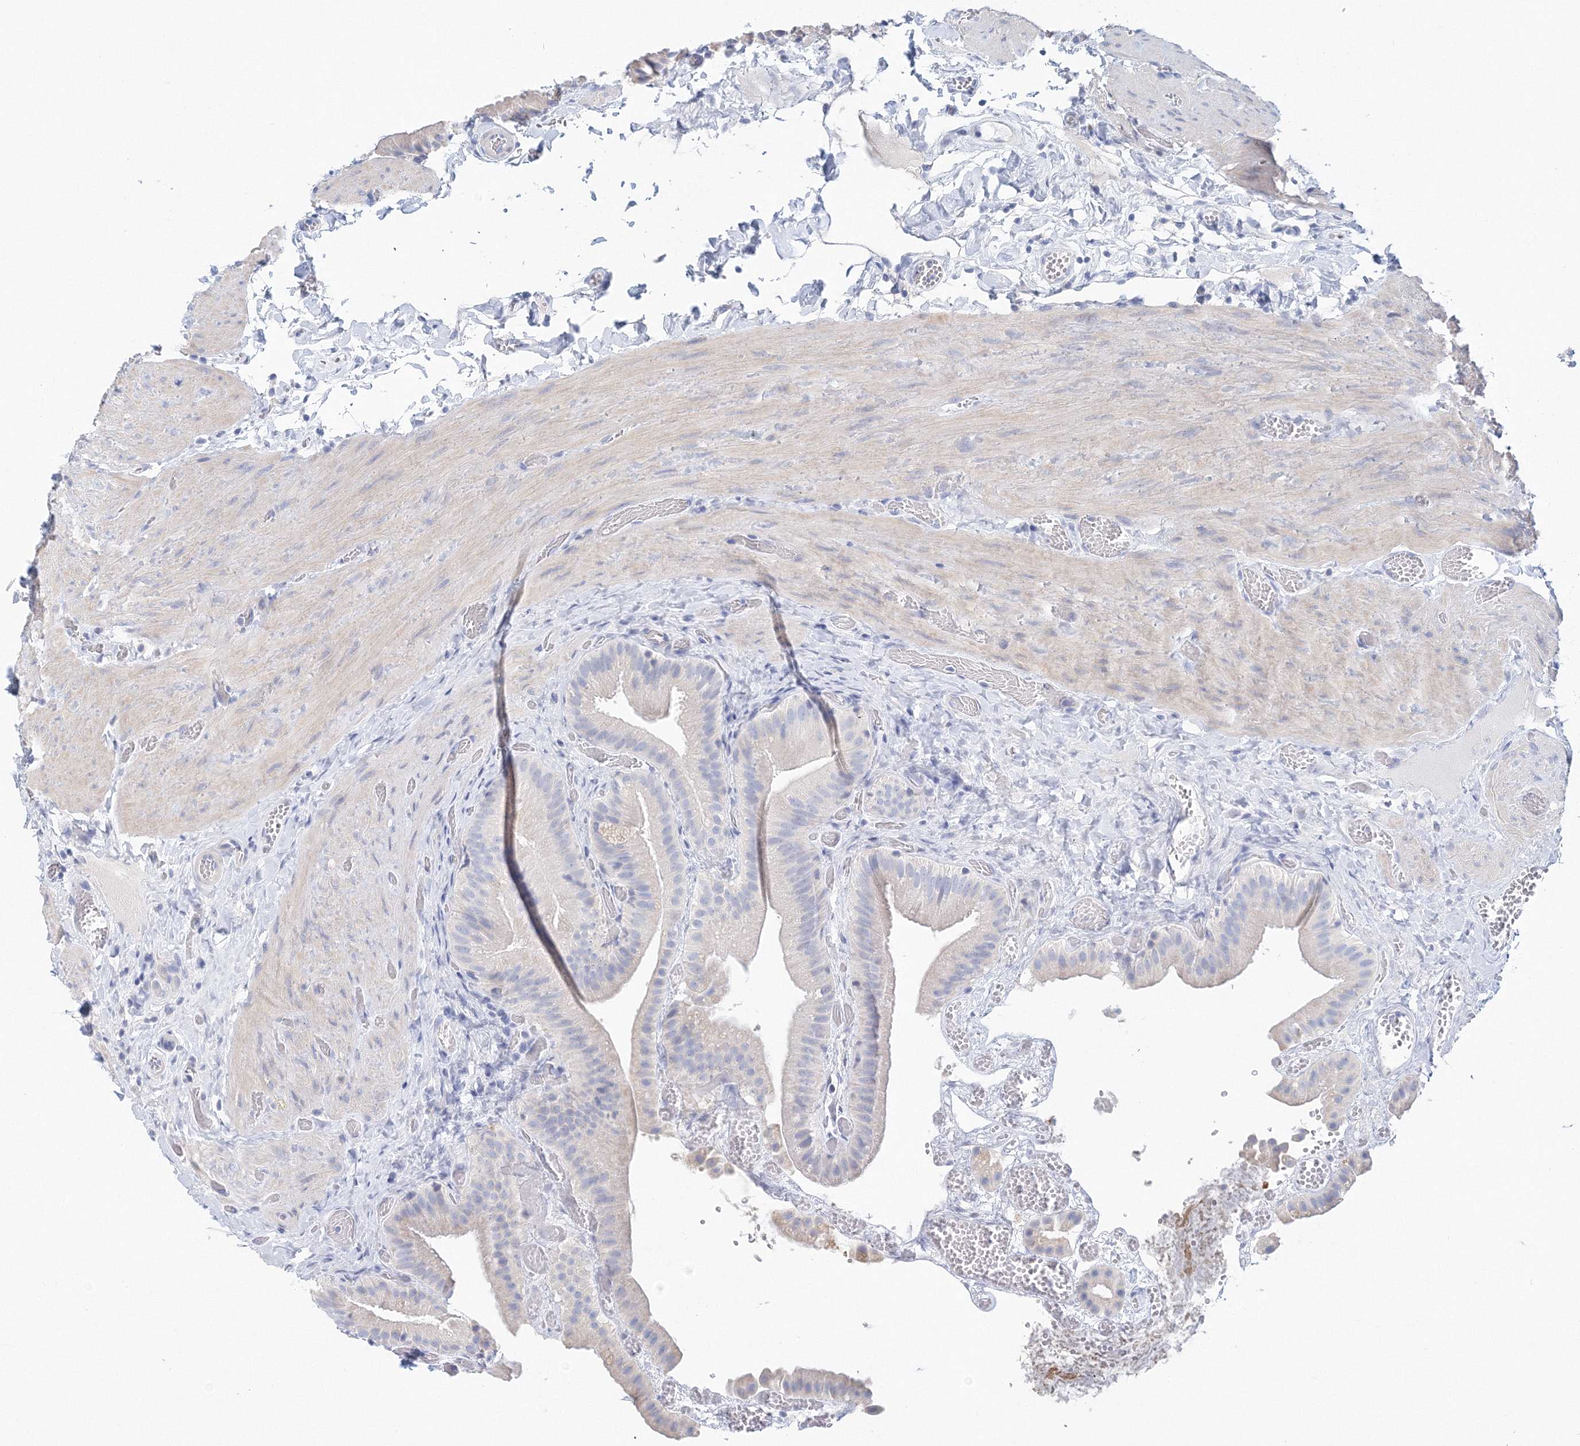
{"staining": {"intensity": "negative", "quantity": "none", "location": "none"}, "tissue": "gallbladder", "cell_type": "Glandular cells", "image_type": "normal", "snomed": [{"axis": "morphology", "description": "Normal tissue, NOS"}, {"axis": "topography", "description": "Gallbladder"}], "caption": "This is an IHC micrograph of benign gallbladder. There is no staining in glandular cells.", "gene": "LRRIQ4", "patient": {"sex": "female", "age": 64}}